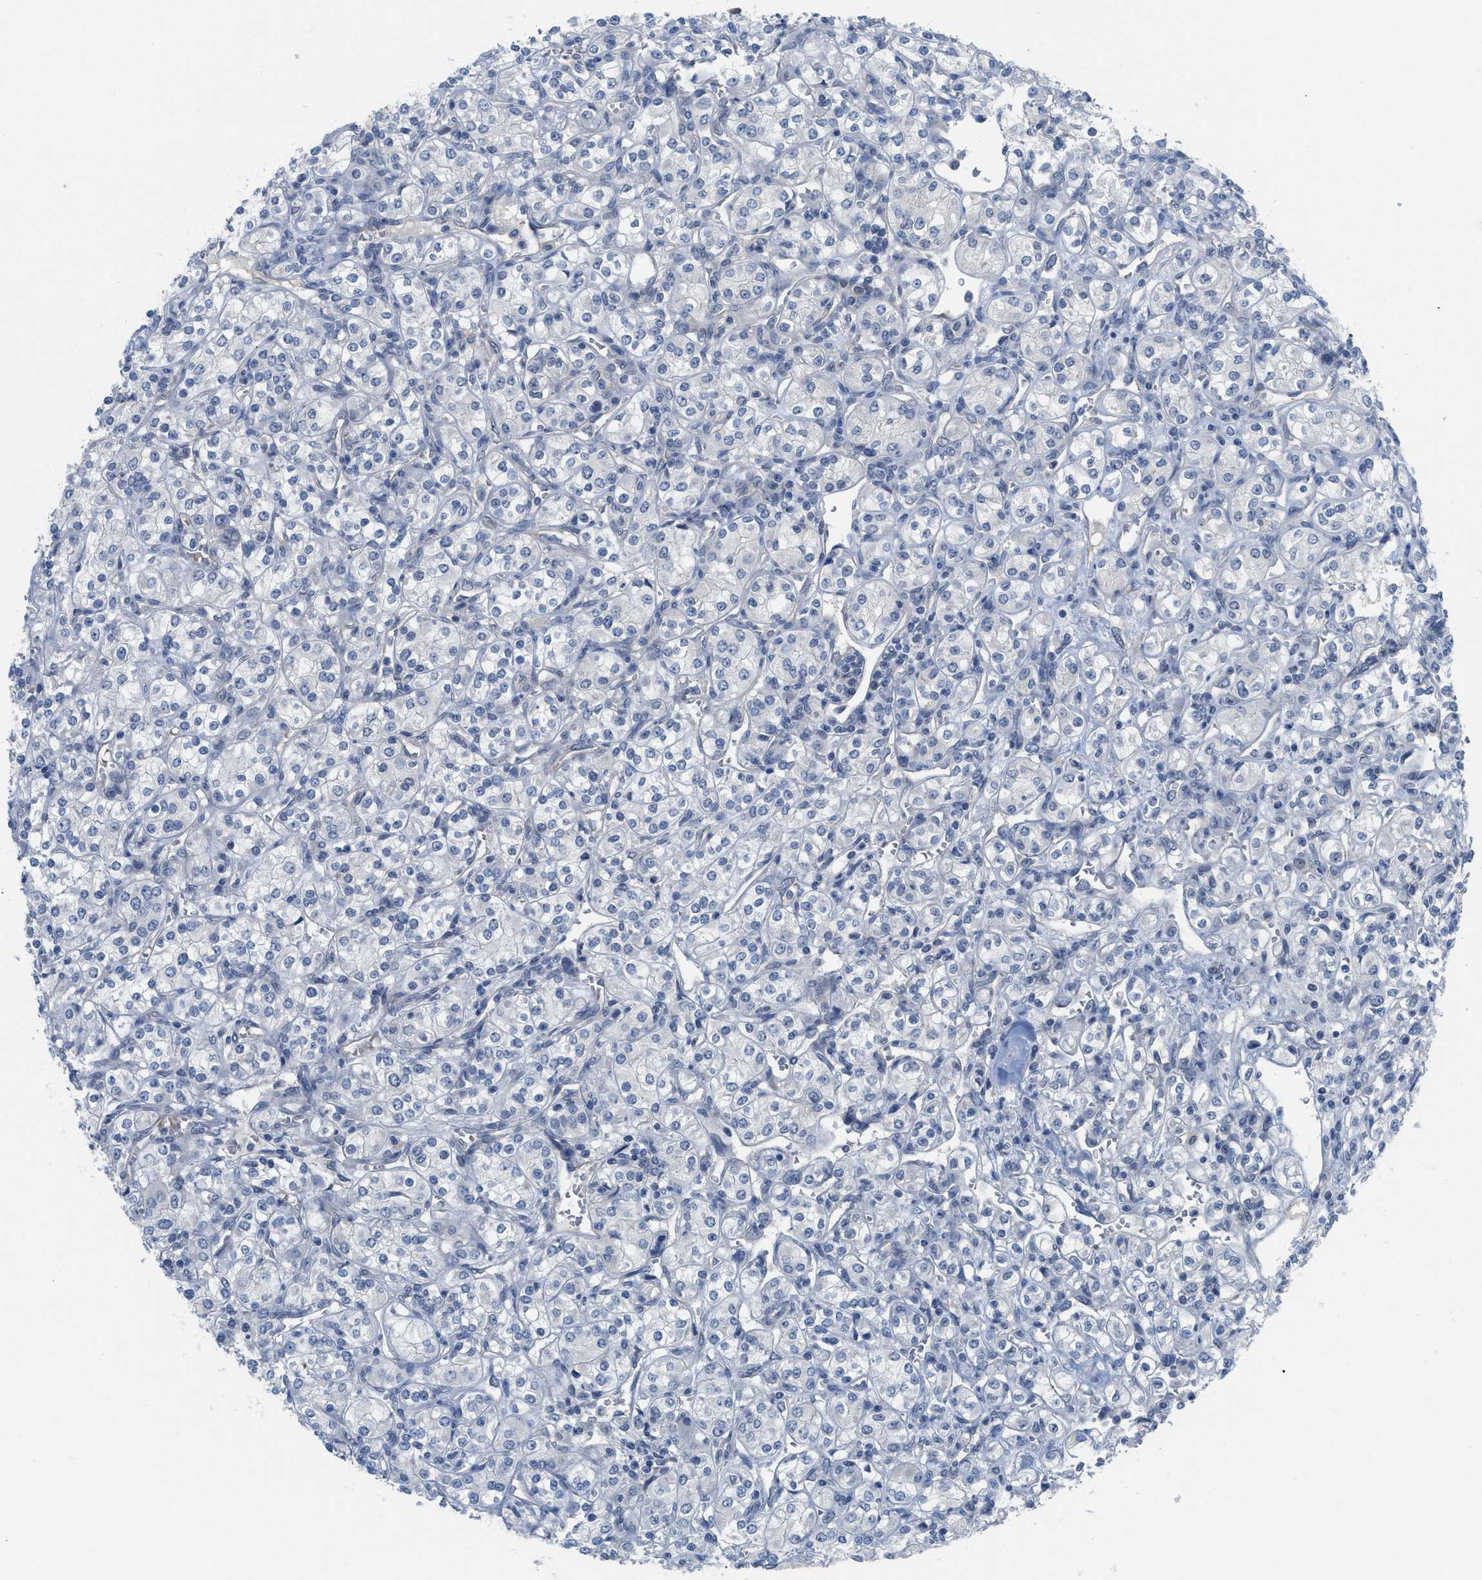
{"staining": {"intensity": "negative", "quantity": "none", "location": "none"}, "tissue": "renal cancer", "cell_type": "Tumor cells", "image_type": "cancer", "snomed": [{"axis": "morphology", "description": "Adenocarcinoma, NOS"}, {"axis": "topography", "description": "Kidney"}], "caption": "Adenocarcinoma (renal) was stained to show a protein in brown. There is no significant positivity in tumor cells. (Immunohistochemistry, brightfield microscopy, high magnification).", "gene": "TNFAIP1", "patient": {"sex": "male", "age": 77}}